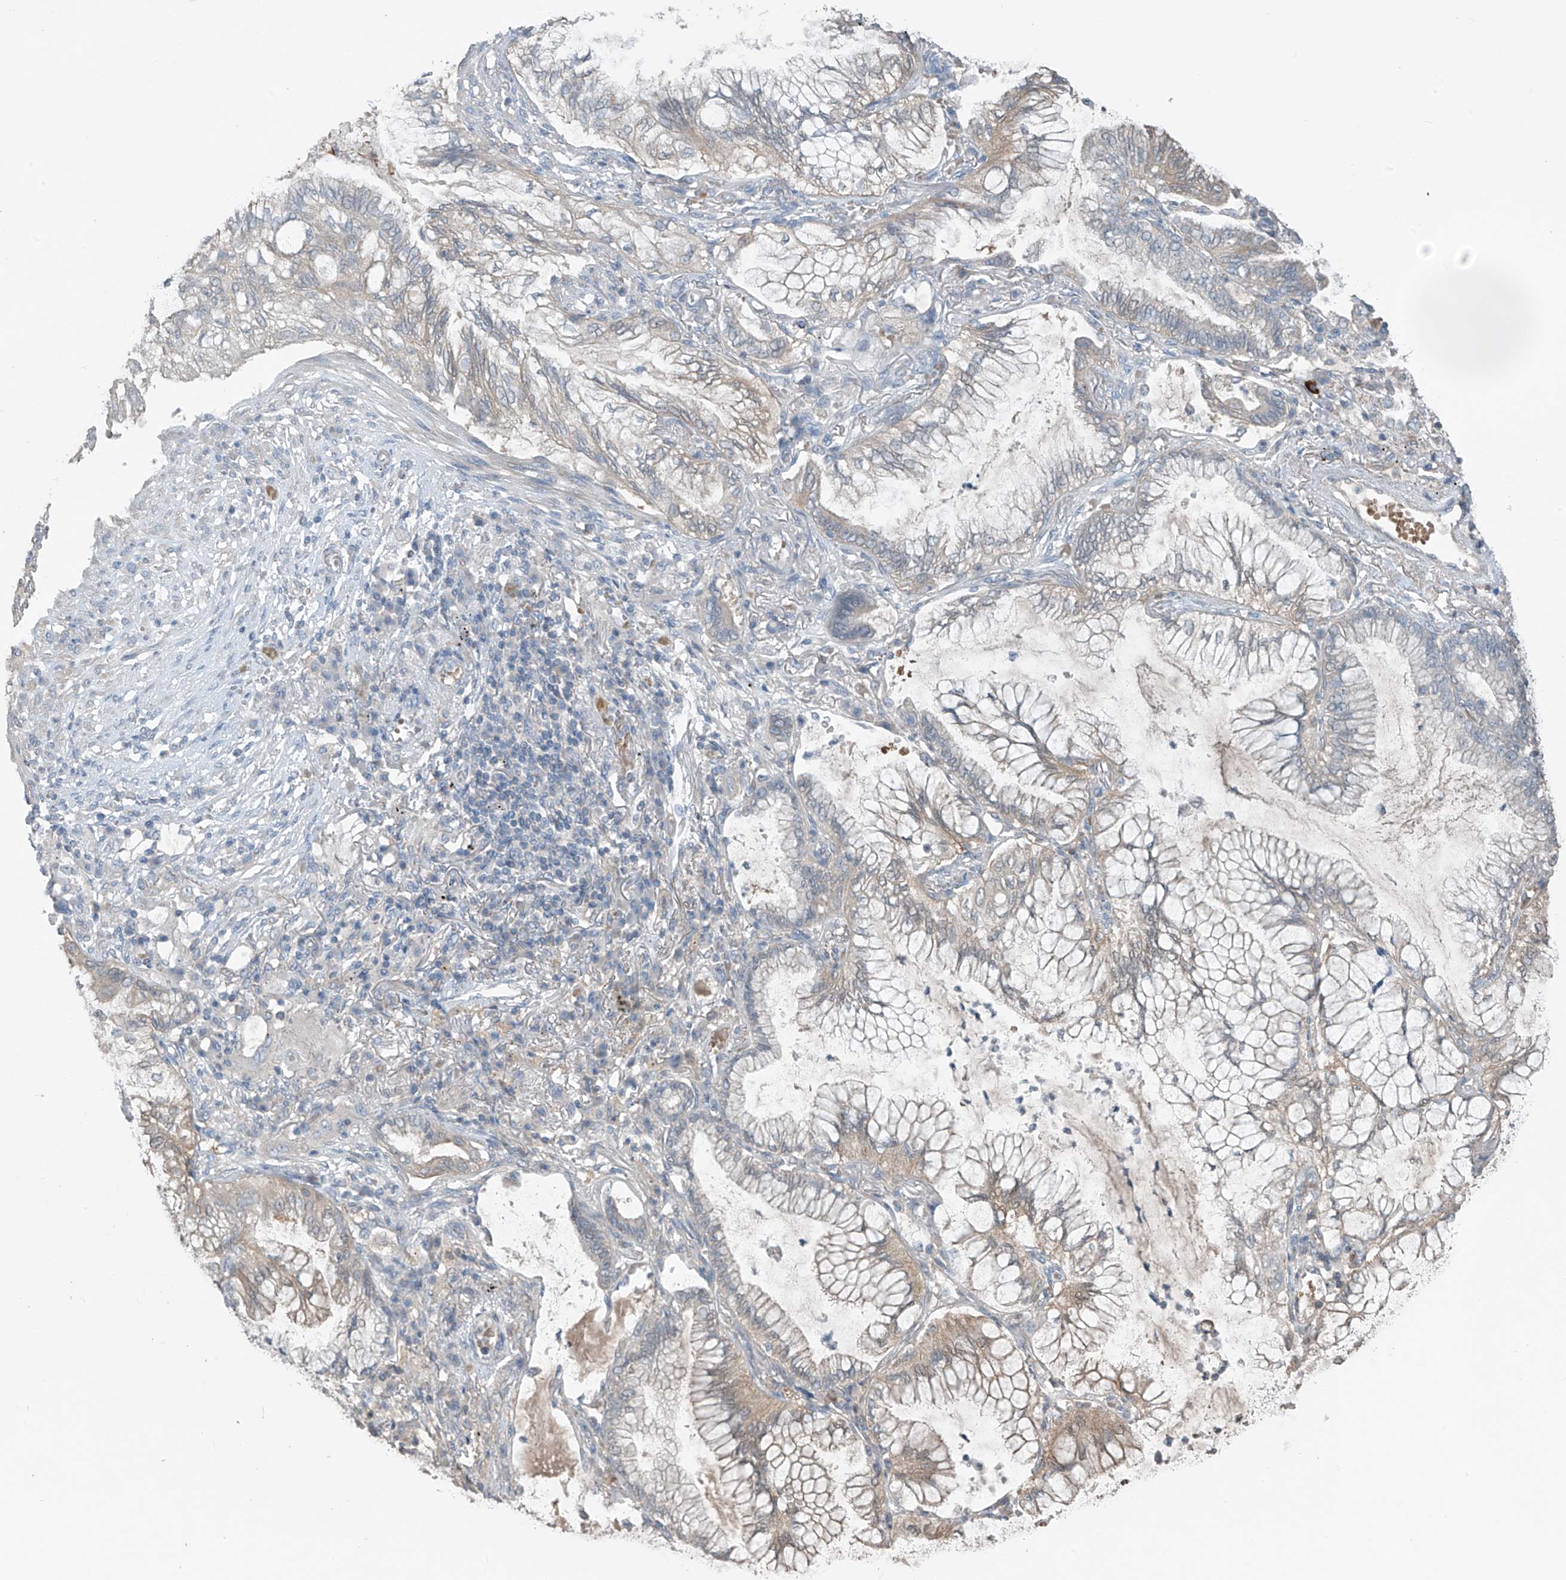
{"staining": {"intensity": "weak", "quantity": "<25%", "location": "cytoplasmic/membranous"}, "tissue": "lung cancer", "cell_type": "Tumor cells", "image_type": "cancer", "snomed": [{"axis": "morphology", "description": "Adenocarcinoma, NOS"}, {"axis": "topography", "description": "Lung"}], "caption": "Tumor cells show no significant protein expression in lung cancer (adenocarcinoma).", "gene": "HOXA11", "patient": {"sex": "female", "age": 70}}